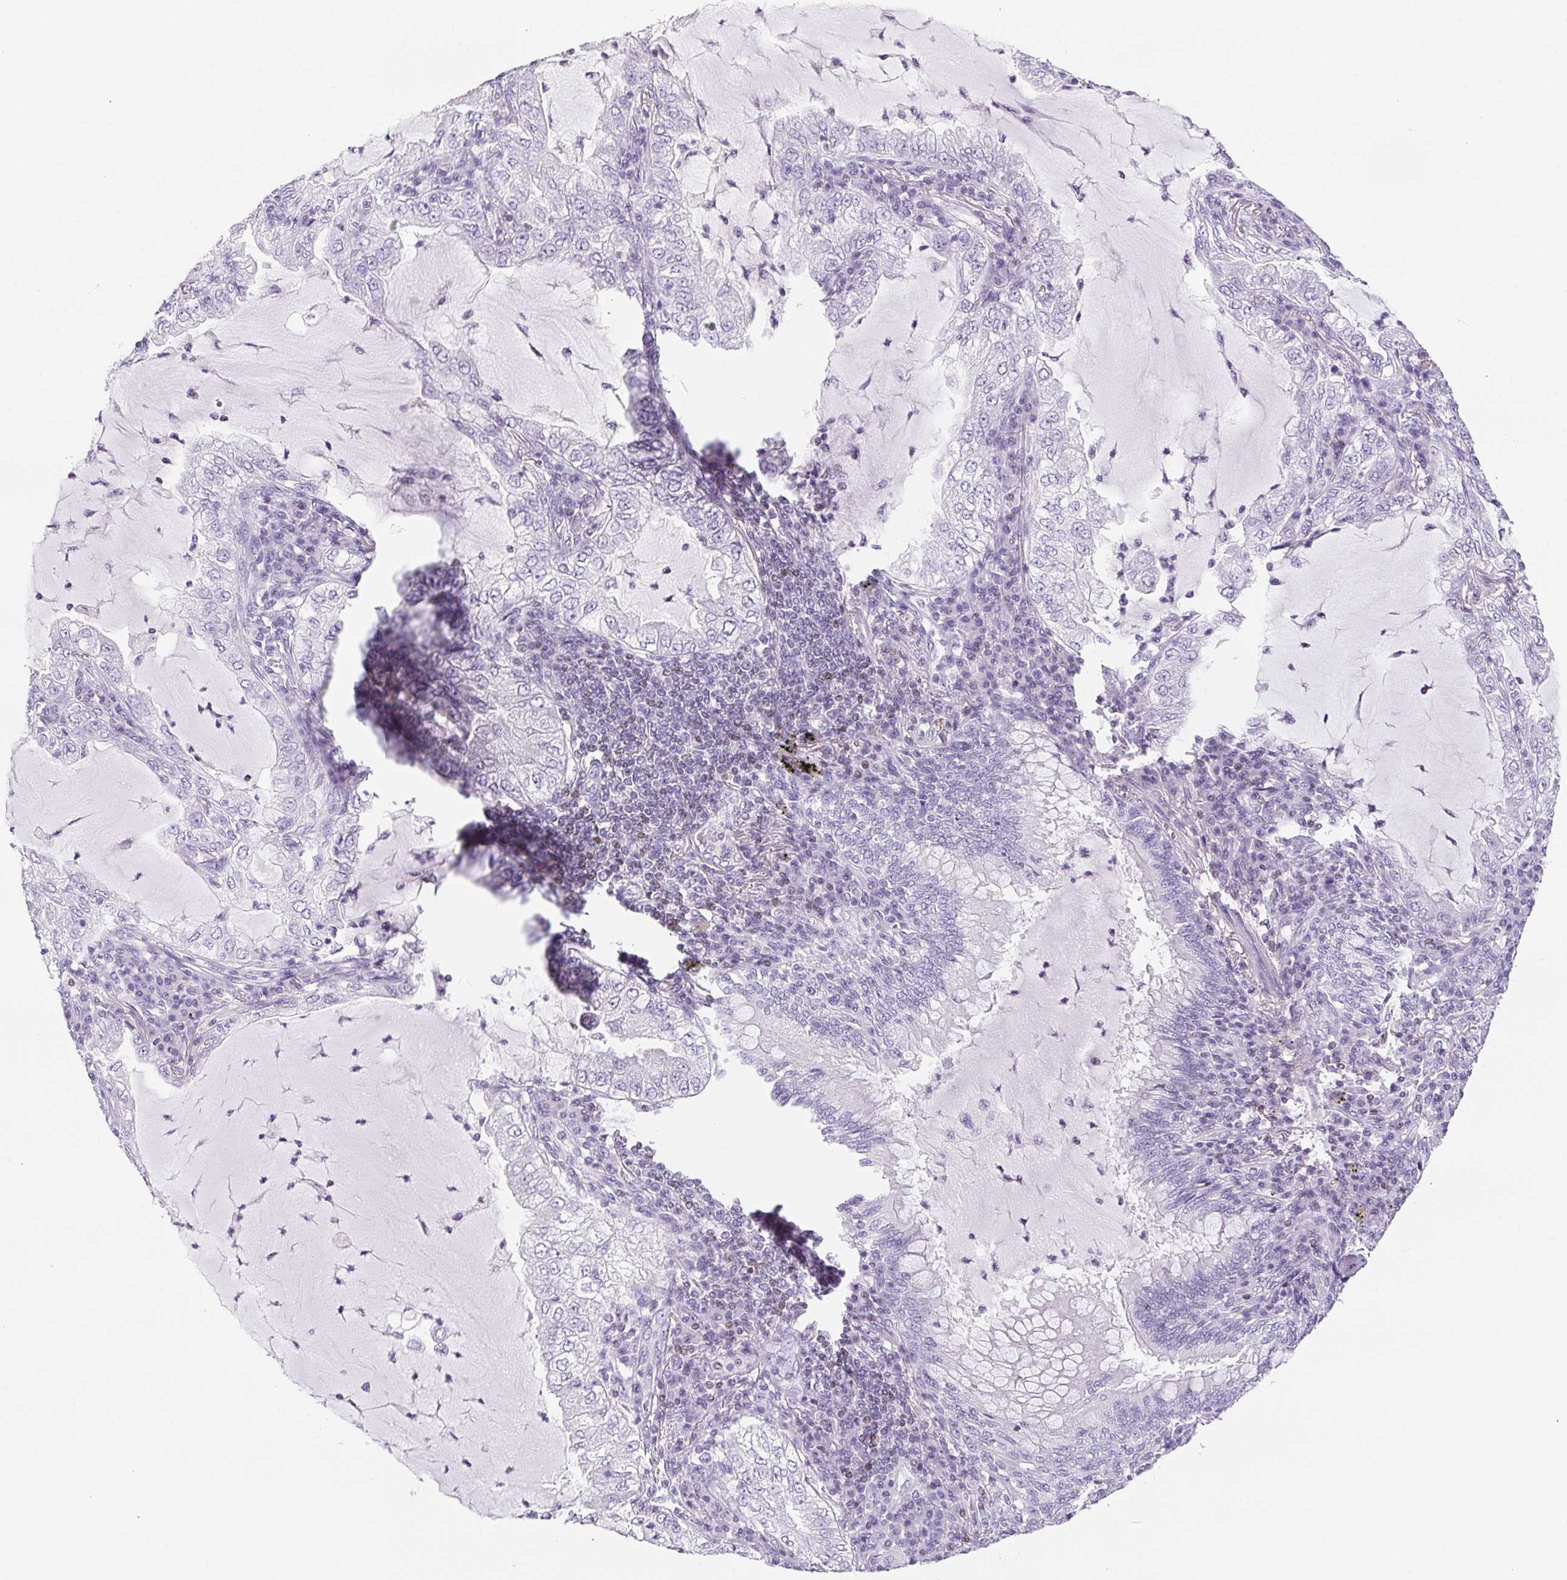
{"staining": {"intensity": "negative", "quantity": "none", "location": "none"}, "tissue": "lung cancer", "cell_type": "Tumor cells", "image_type": "cancer", "snomed": [{"axis": "morphology", "description": "Adenocarcinoma, NOS"}, {"axis": "topography", "description": "Lung"}], "caption": "Immunohistochemistry (IHC) image of human lung cancer stained for a protein (brown), which exhibits no positivity in tumor cells. The staining is performed using DAB (3,3'-diaminobenzidine) brown chromogen with nuclei counter-stained in using hematoxylin.", "gene": "BEND2", "patient": {"sex": "female", "age": 73}}